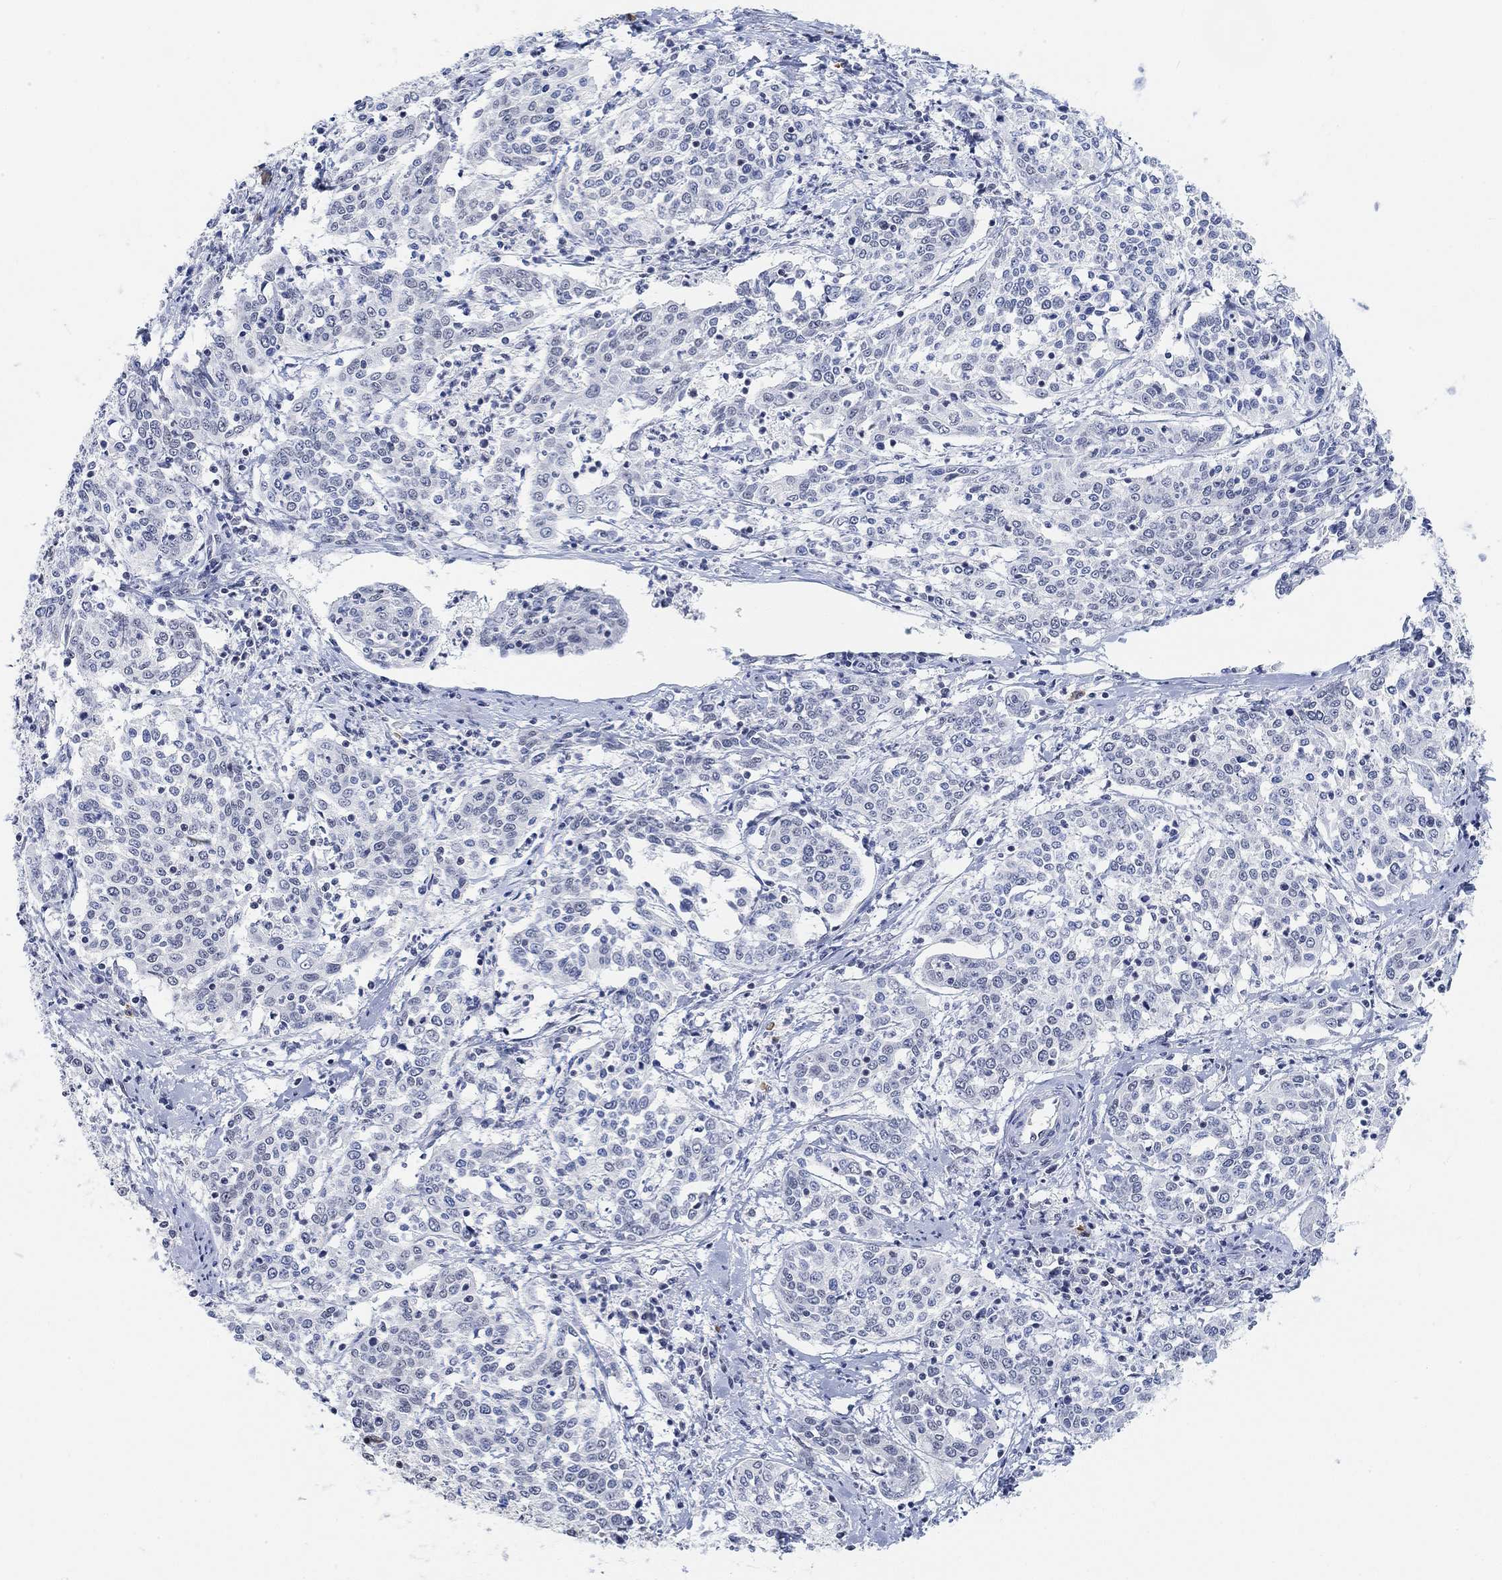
{"staining": {"intensity": "negative", "quantity": "none", "location": "none"}, "tissue": "cervical cancer", "cell_type": "Tumor cells", "image_type": "cancer", "snomed": [{"axis": "morphology", "description": "Squamous cell carcinoma, NOS"}, {"axis": "topography", "description": "Cervix"}], "caption": "The image demonstrates no staining of tumor cells in cervical cancer.", "gene": "PURG", "patient": {"sex": "female", "age": 41}}